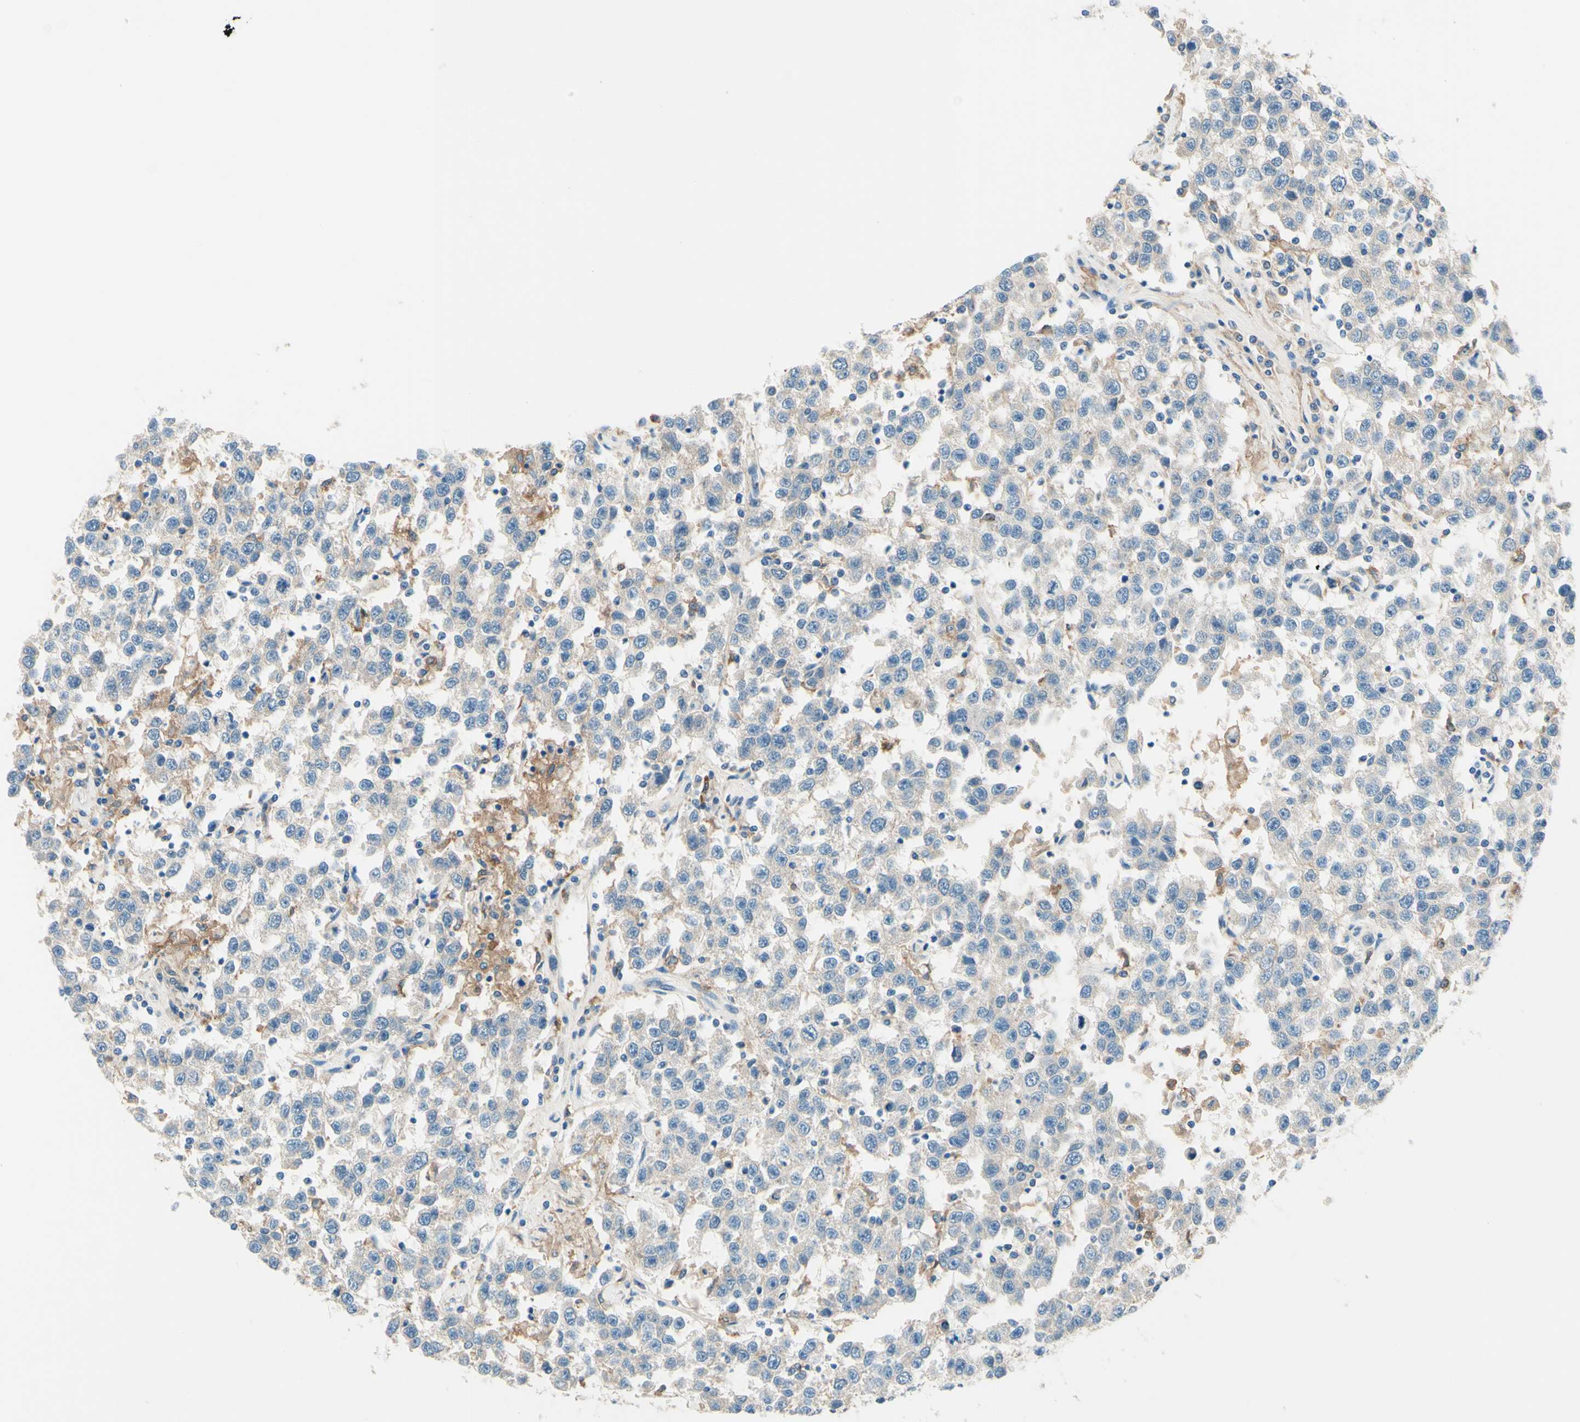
{"staining": {"intensity": "negative", "quantity": "none", "location": "none"}, "tissue": "testis cancer", "cell_type": "Tumor cells", "image_type": "cancer", "snomed": [{"axis": "morphology", "description": "Seminoma, NOS"}, {"axis": "topography", "description": "Testis"}], "caption": "IHC photomicrograph of testis cancer stained for a protein (brown), which exhibits no positivity in tumor cells. (DAB (3,3'-diaminobenzidine) immunohistochemistry (IHC) with hematoxylin counter stain).", "gene": "SIGLEC9", "patient": {"sex": "male", "age": 41}}